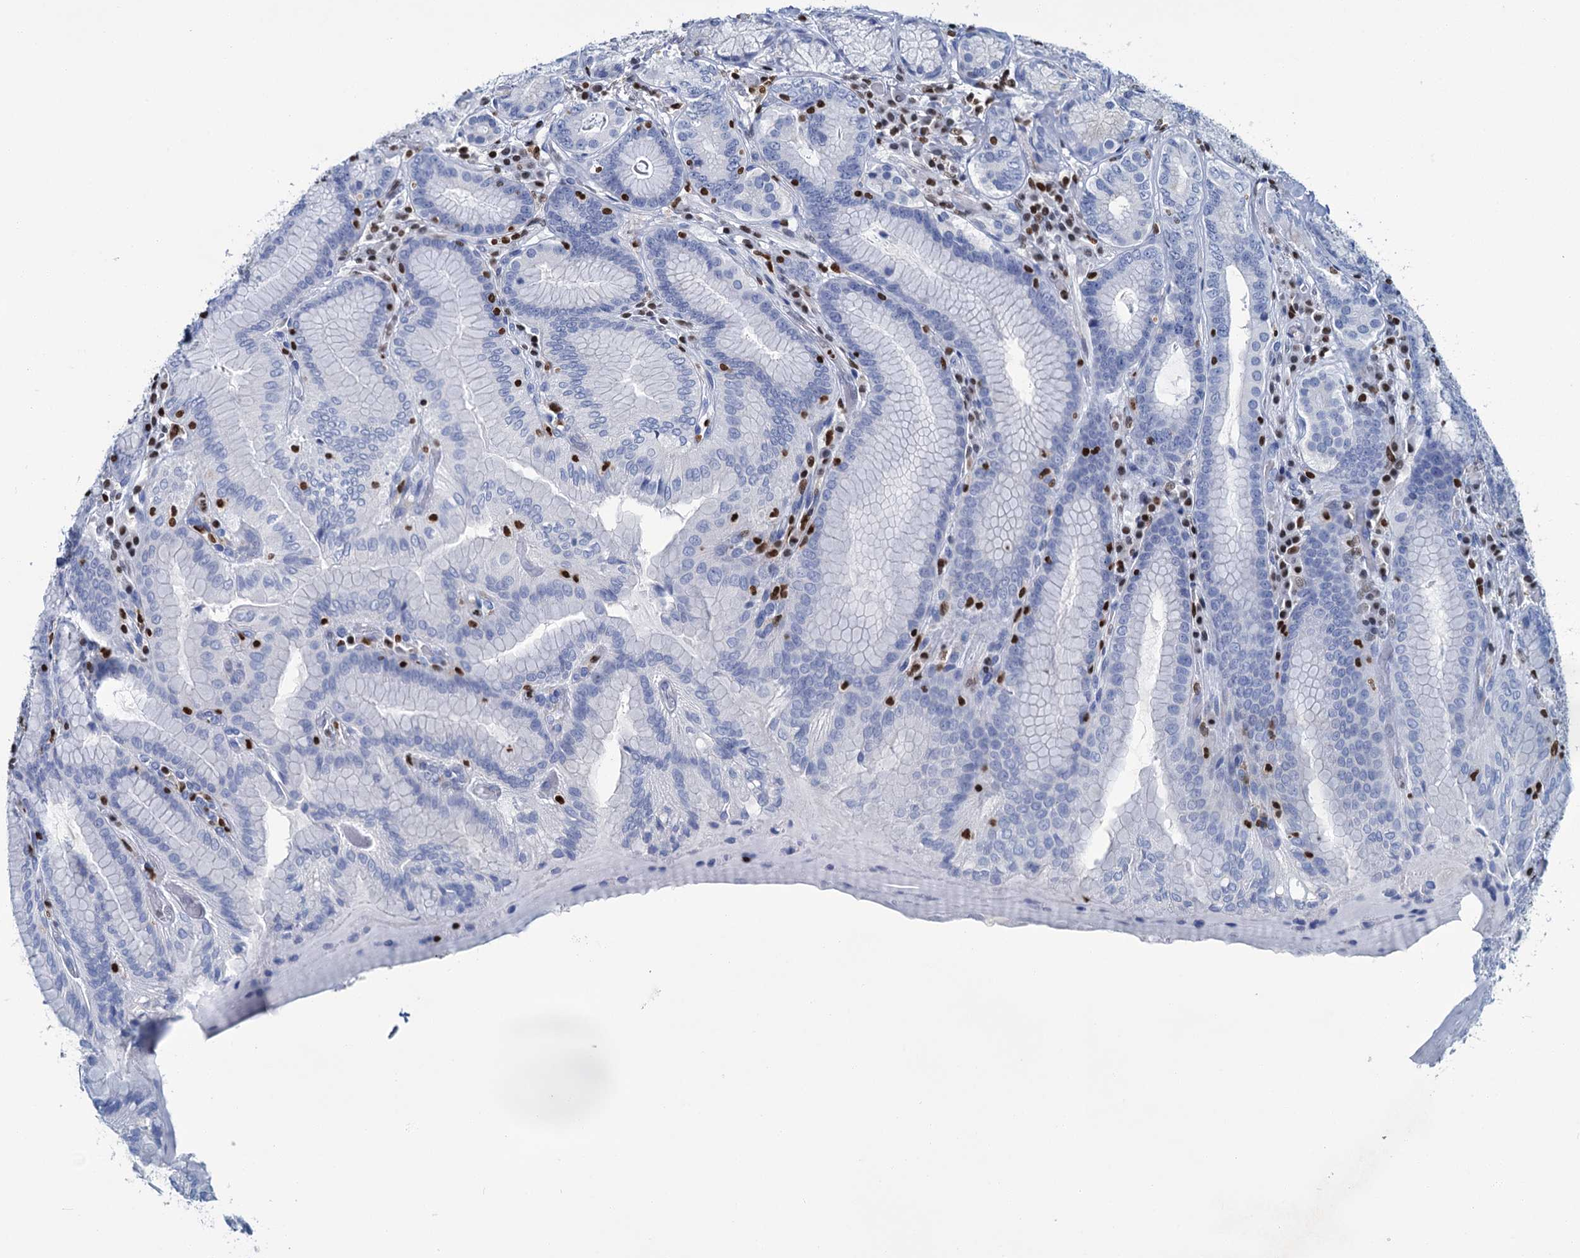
{"staining": {"intensity": "negative", "quantity": "none", "location": "none"}, "tissue": "stomach", "cell_type": "Glandular cells", "image_type": "normal", "snomed": [{"axis": "morphology", "description": "Normal tissue, NOS"}, {"axis": "topography", "description": "Stomach, upper"}, {"axis": "topography", "description": "Stomach, lower"}], "caption": "A histopathology image of stomach stained for a protein exhibits no brown staining in glandular cells.", "gene": "CELF2", "patient": {"sex": "female", "age": 76}}